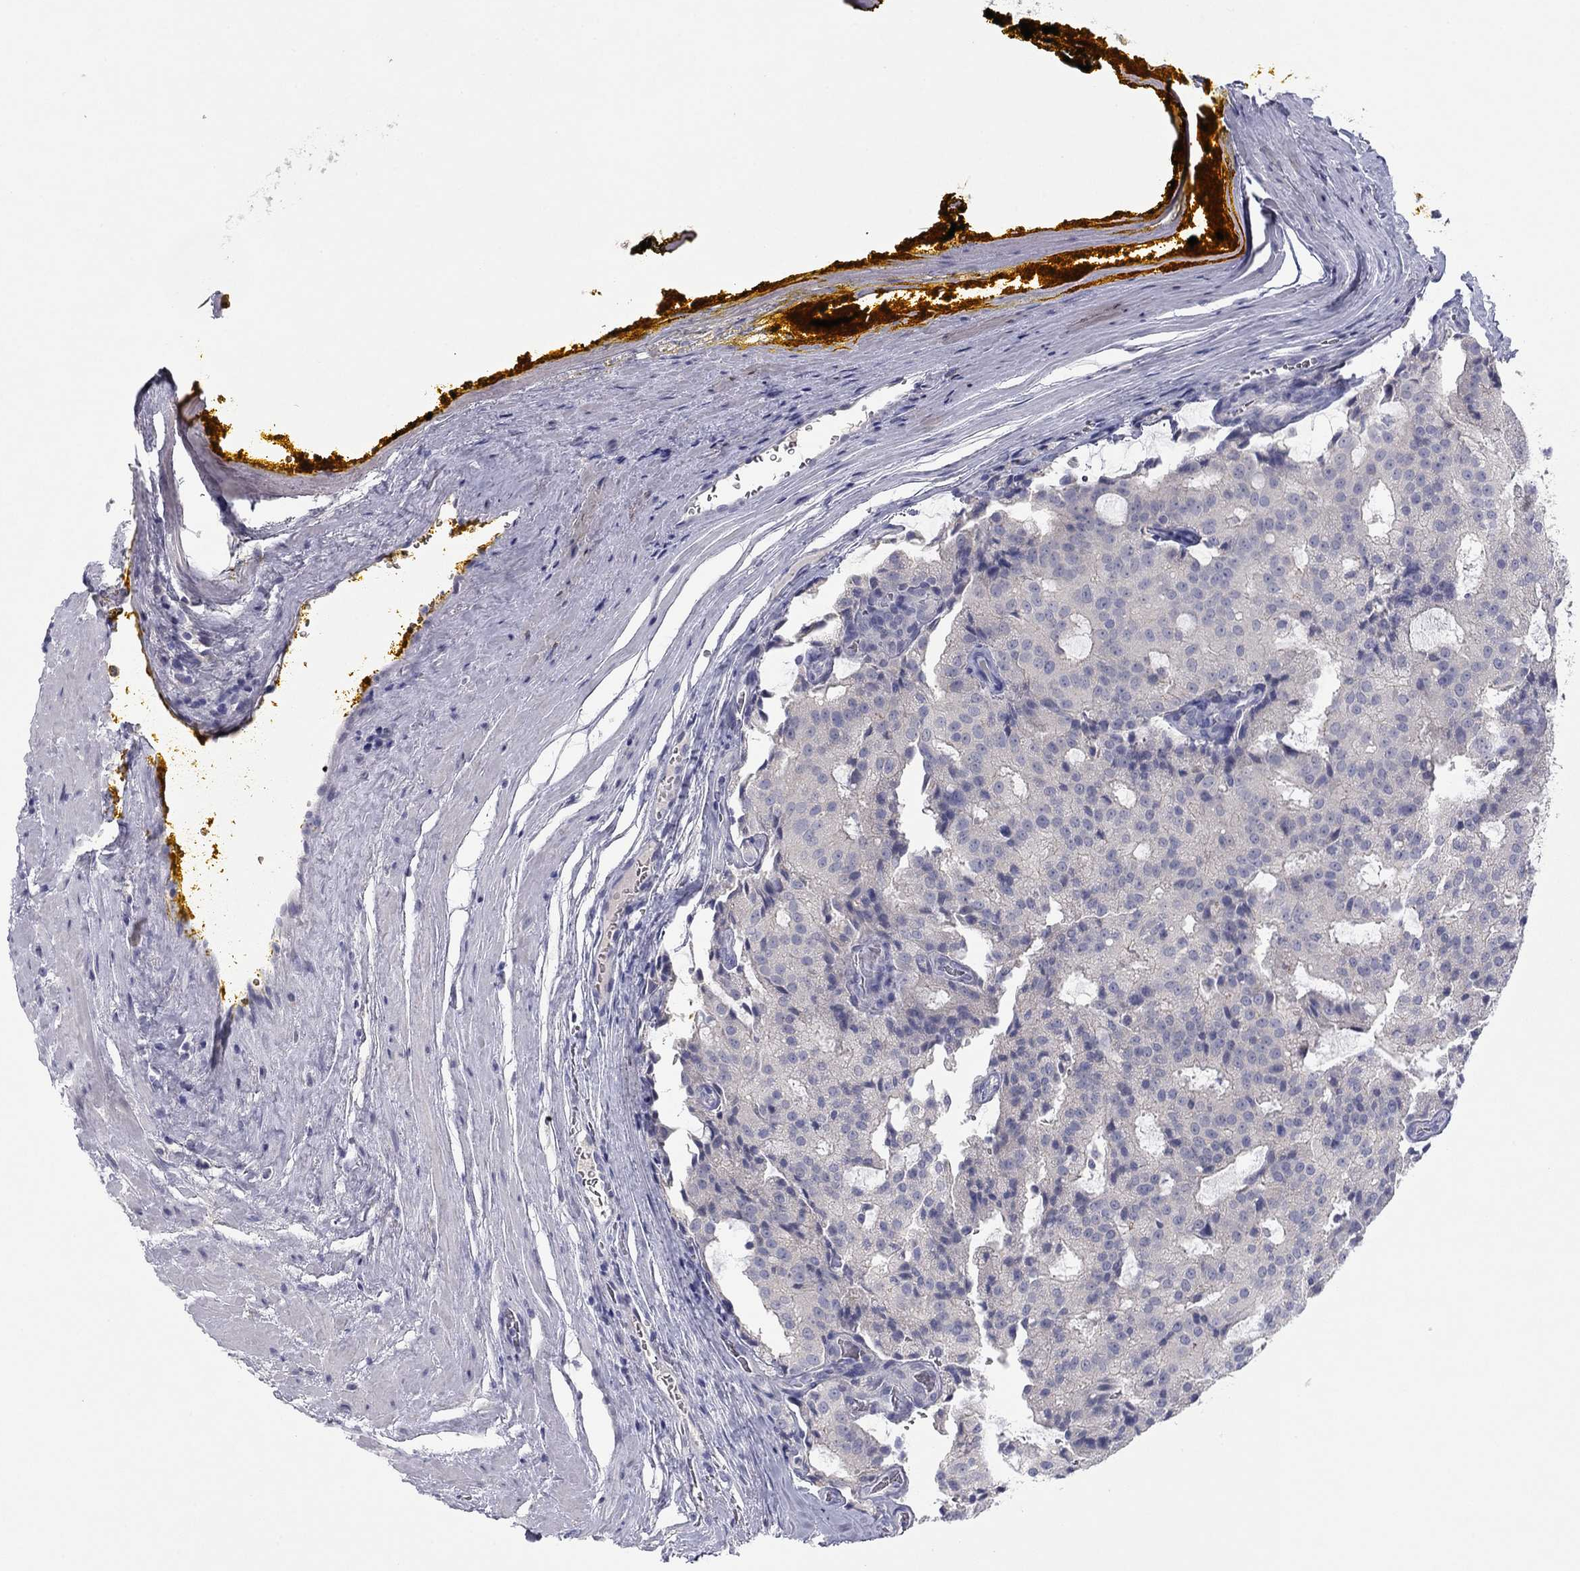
{"staining": {"intensity": "negative", "quantity": "none", "location": "none"}, "tissue": "prostate cancer", "cell_type": "Tumor cells", "image_type": "cancer", "snomed": [{"axis": "morphology", "description": "Adenocarcinoma, NOS"}, {"axis": "topography", "description": "Prostate and seminal vesicle, NOS"}, {"axis": "topography", "description": "Prostate"}], "caption": "An immunohistochemistry histopathology image of prostate adenocarcinoma is shown. There is no staining in tumor cells of prostate adenocarcinoma.", "gene": "CNTNAP4", "patient": {"sex": "male", "age": 67}}